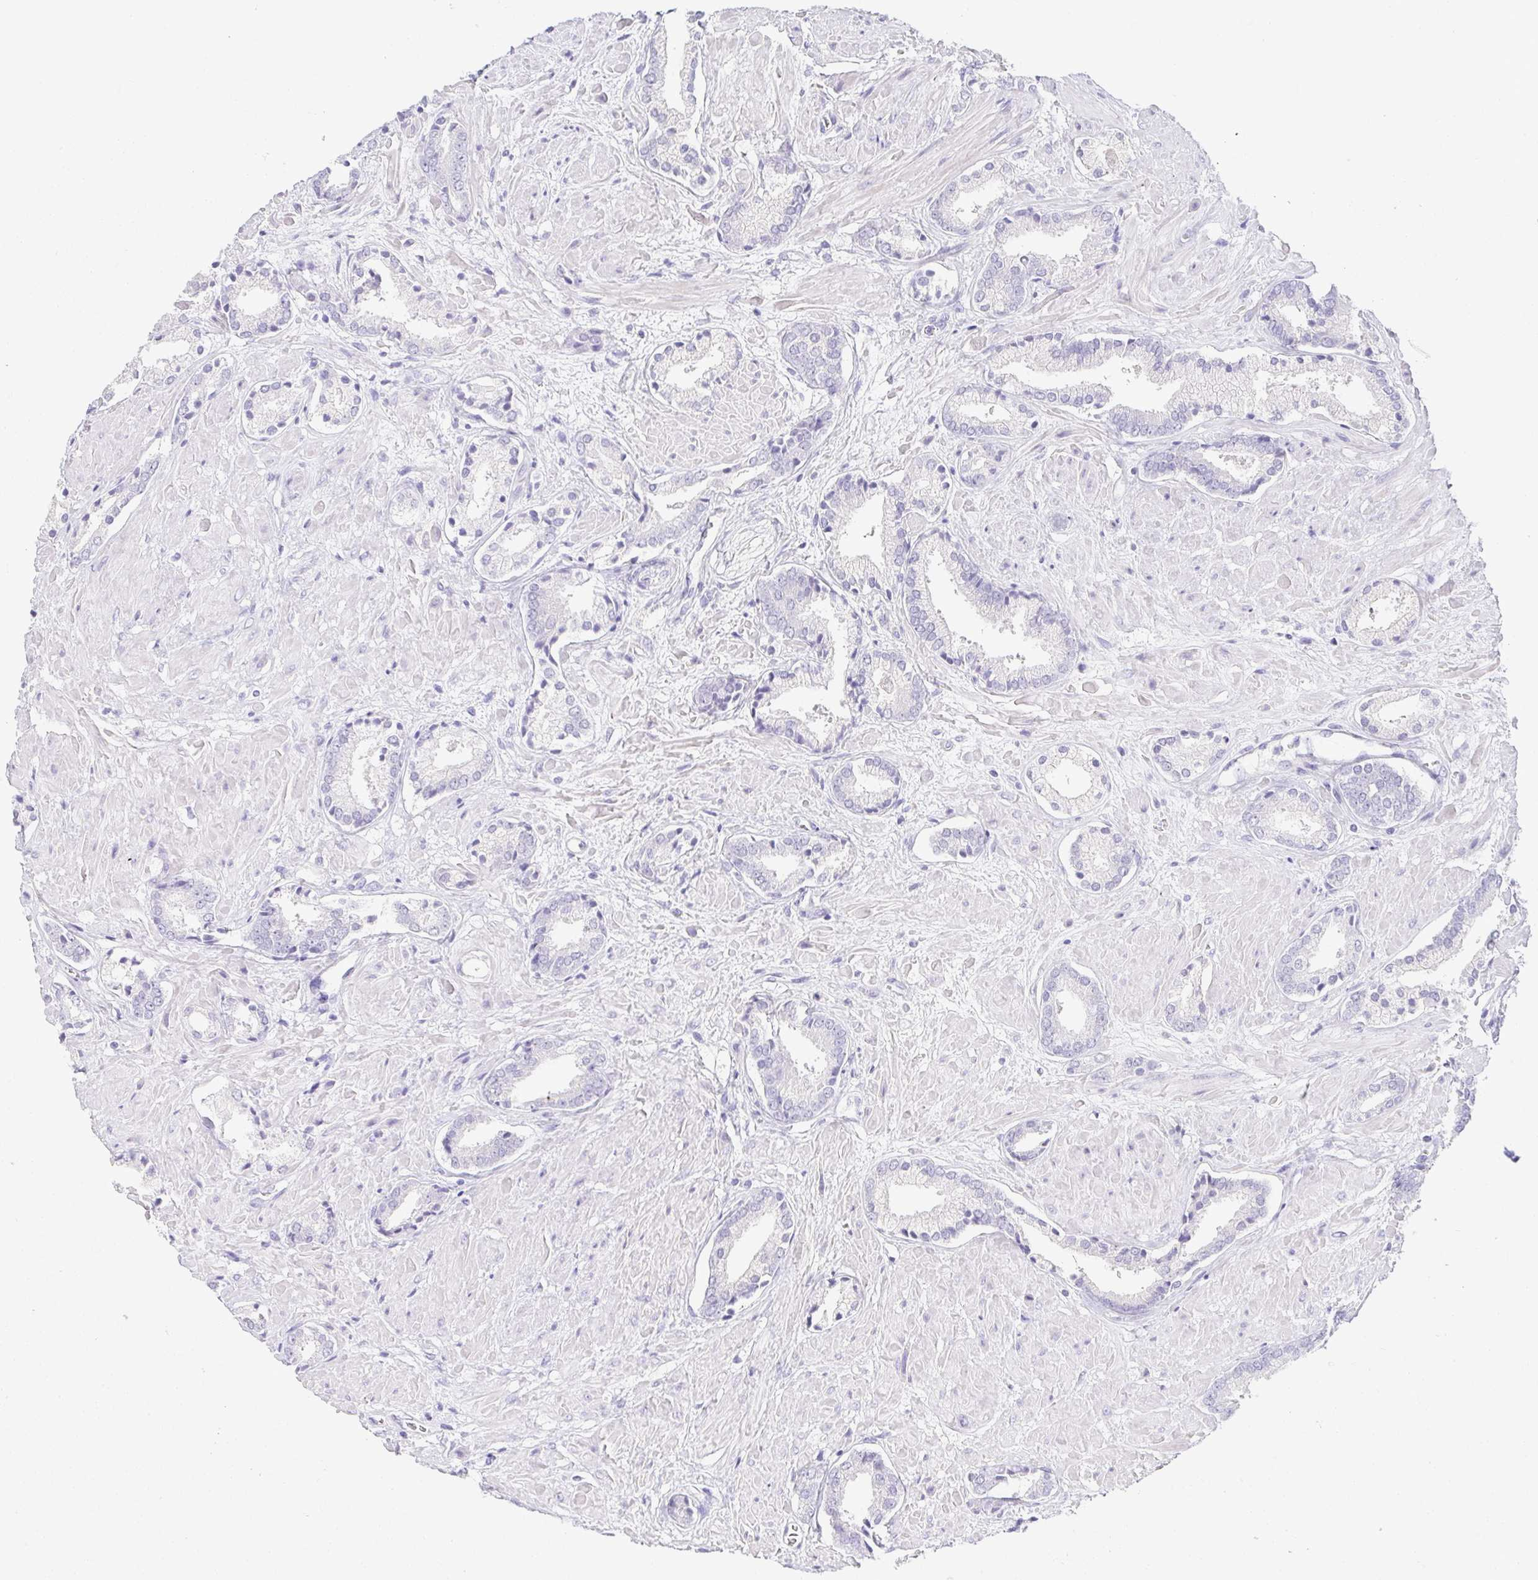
{"staining": {"intensity": "negative", "quantity": "none", "location": "none"}, "tissue": "prostate cancer", "cell_type": "Tumor cells", "image_type": "cancer", "snomed": [{"axis": "morphology", "description": "Adenocarcinoma, High grade"}, {"axis": "topography", "description": "Prostate"}], "caption": "A micrograph of prostate high-grade adenocarcinoma stained for a protein reveals no brown staining in tumor cells. (DAB immunohistochemistry, high magnification).", "gene": "HAPLN2", "patient": {"sex": "male", "age": 56}}